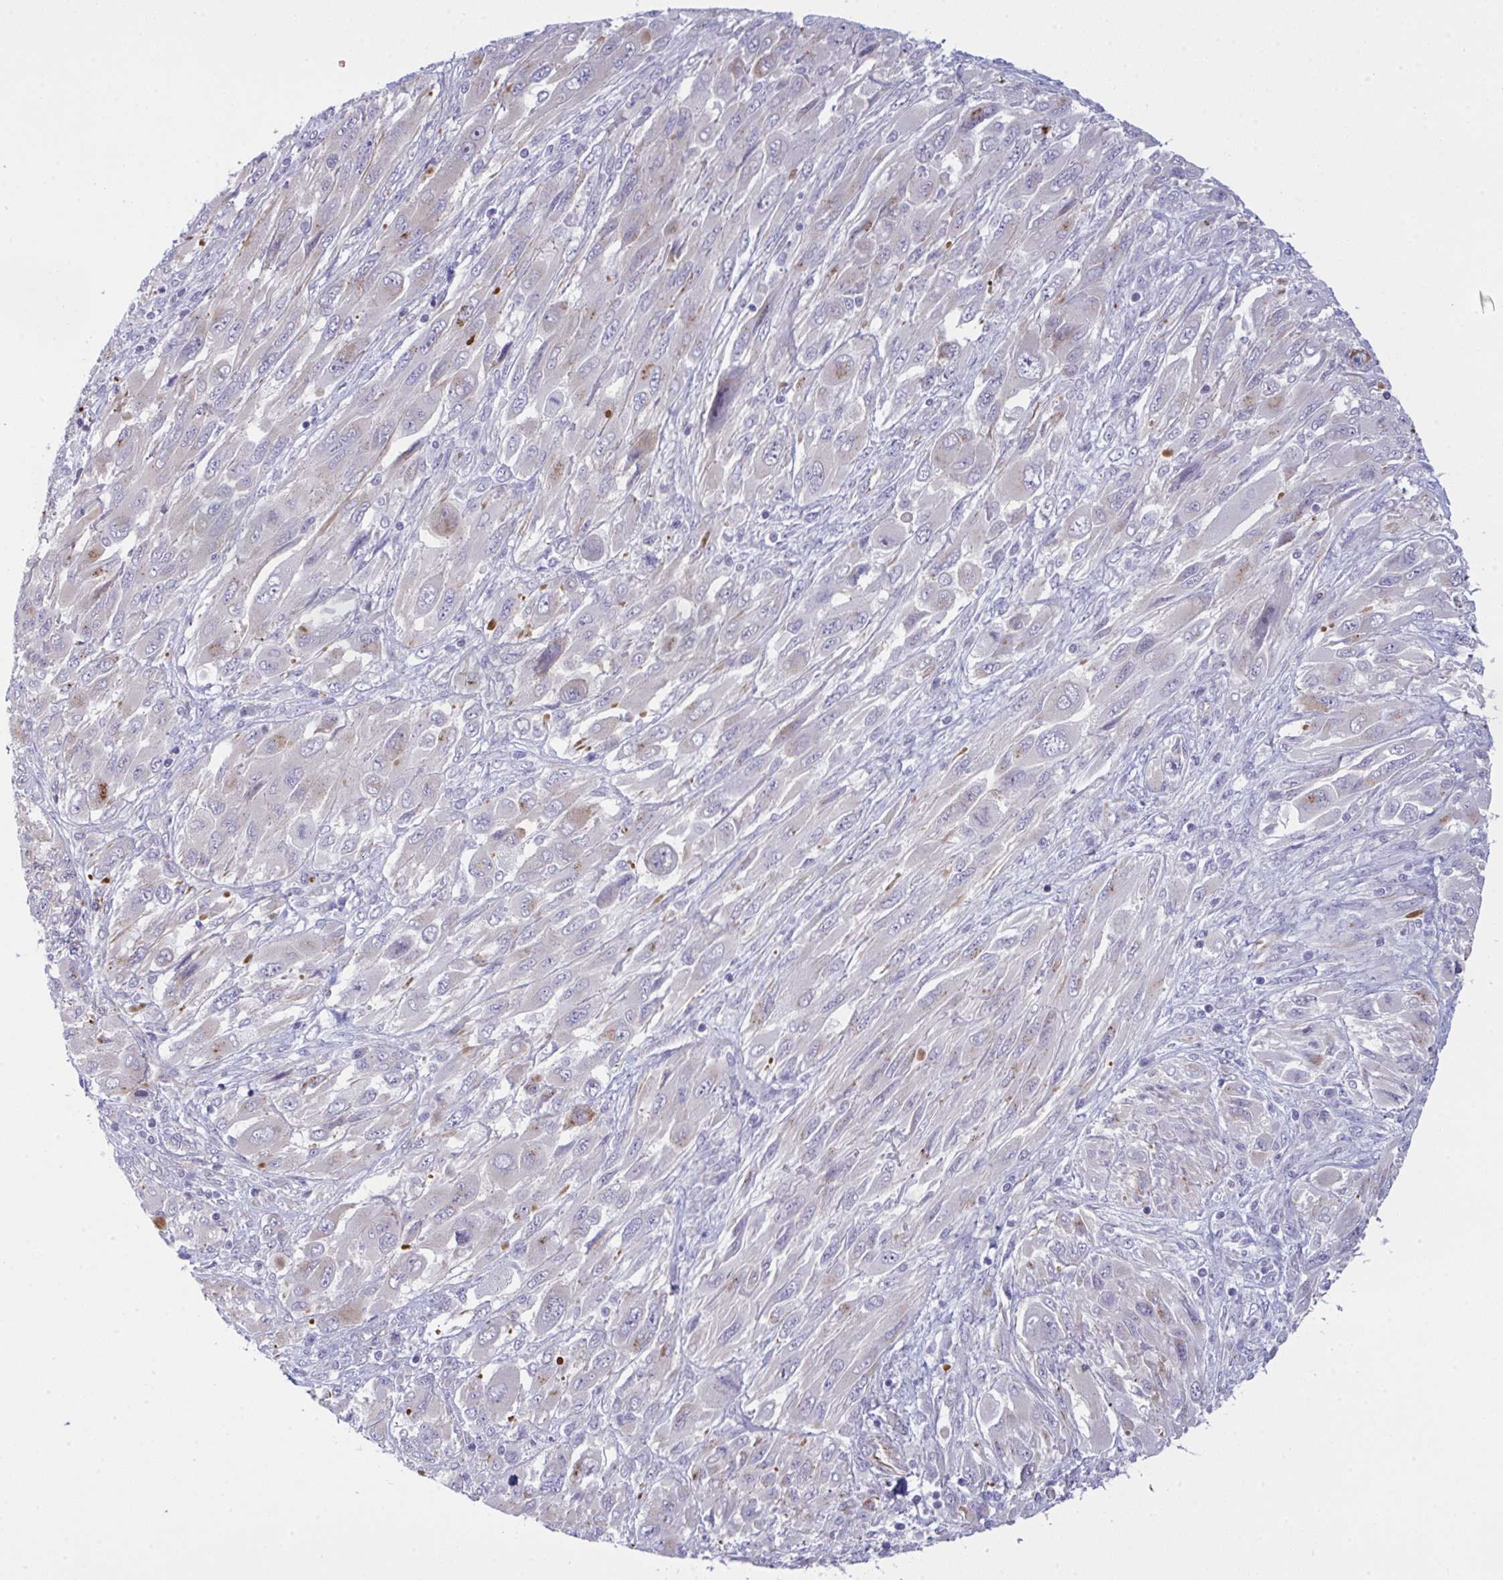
{"staining": {"intensity": "negative", "quantity": "none", "location": "none"}, "tissue": "melanoma", "cell_type": "Tumor cells", "image_type": "cancer", "snomed": [{"axis": "morphology", "description": "Malignant melanoma, NOS"}, {"axis": "topography", "description": "Skin"}], "caption": "A micrograph of human malignant melanoma is negative for staining in tumor cells.", "gene": "DCBLD1", "patient": {"sex": "female", "age": 91}}